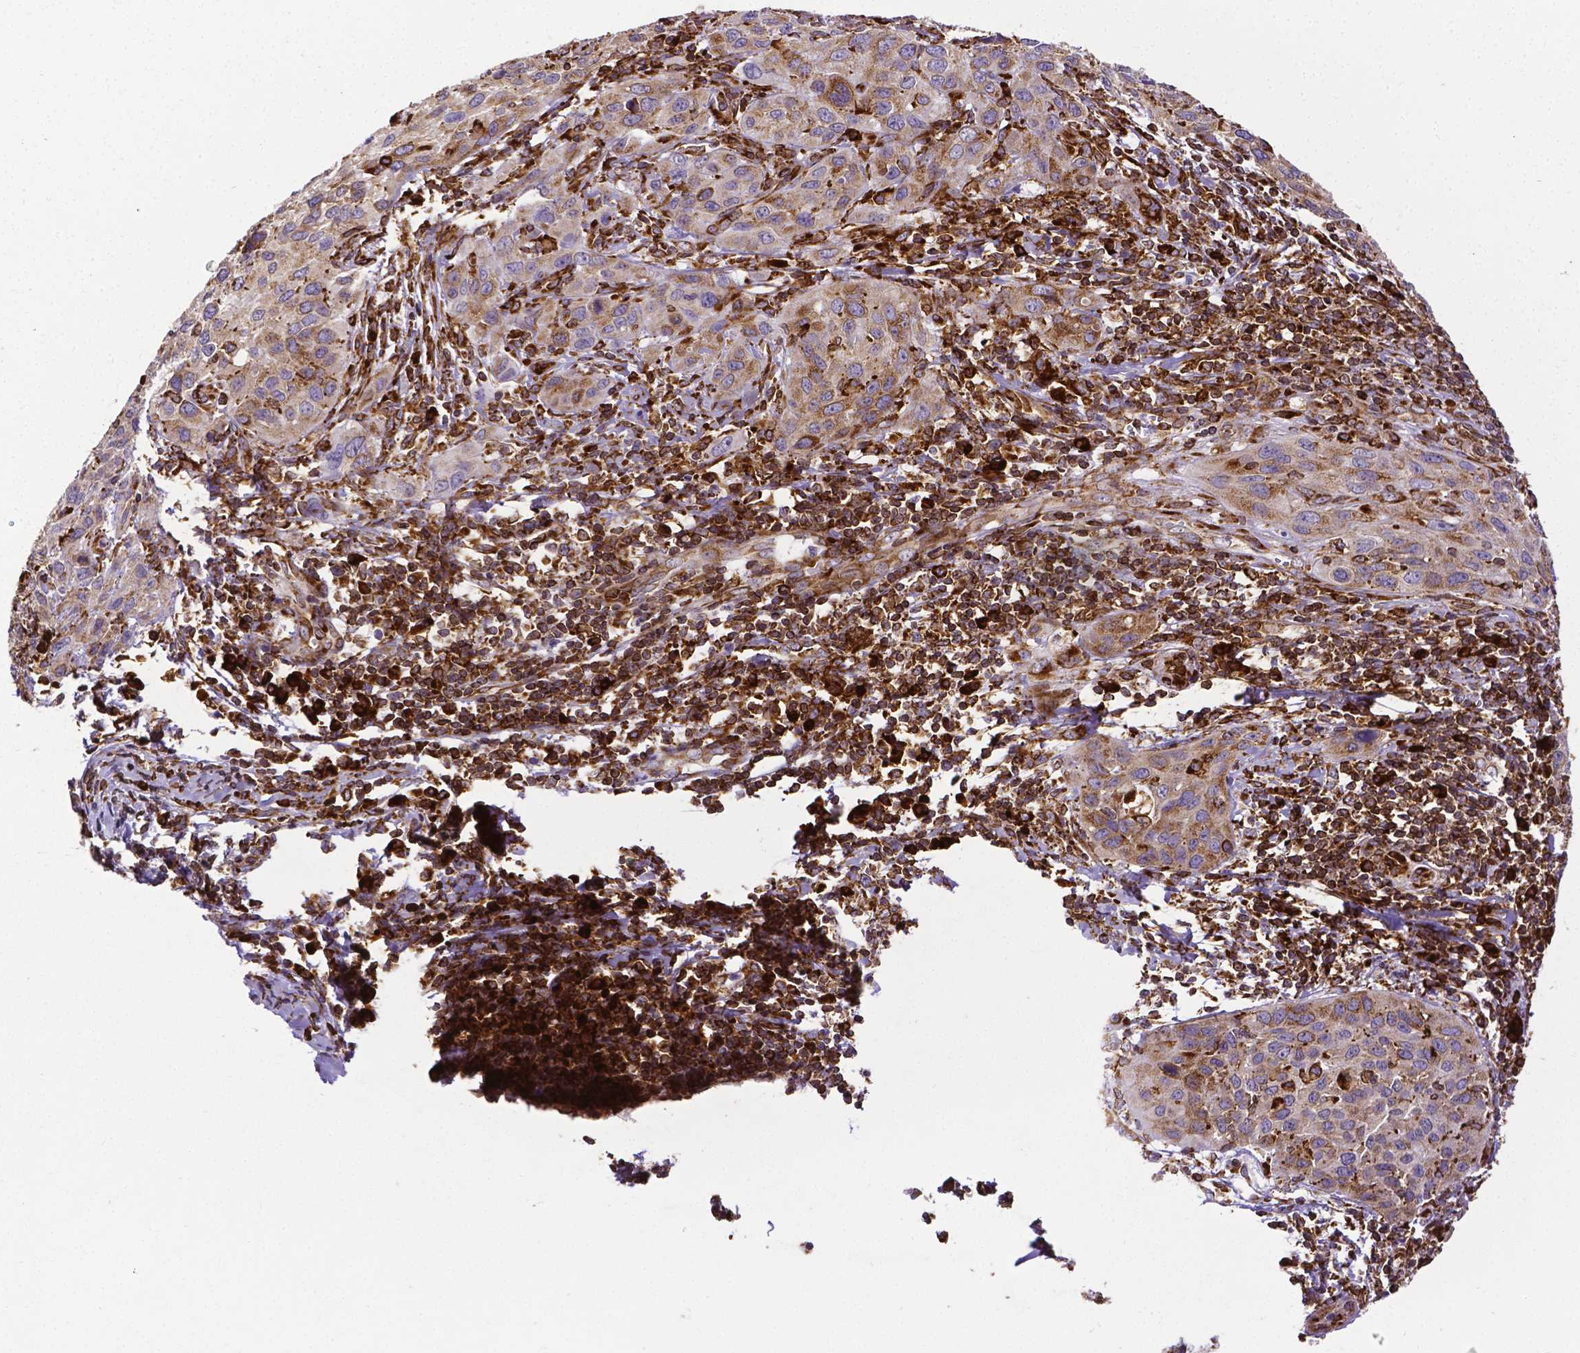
{"staining": {"intensity": "moderate", "quantity": ">75%", "location": "cytoplasmic/membranous"}, "tissue": "cervical cancer", "cell_type": "Tumor cells", "image_type": "cancer", "snomed": [{"axis": "morphology", "description": "Normal tissue, NOS"}, {"axis": "morphology", "description": "Squamous cell carcinoma, NOS"}, {"axis": "topography", "description": "Cervix"}], "caption": "Cervical cancer (squamous cell carcinoma) stained with immunohistochemistry demonstrates moderate cytoplasmic/membranous positivity in approximately >75% of tumor cells.", "gene": "MTDH", "patient": {"sex": "female", "age": 51}}